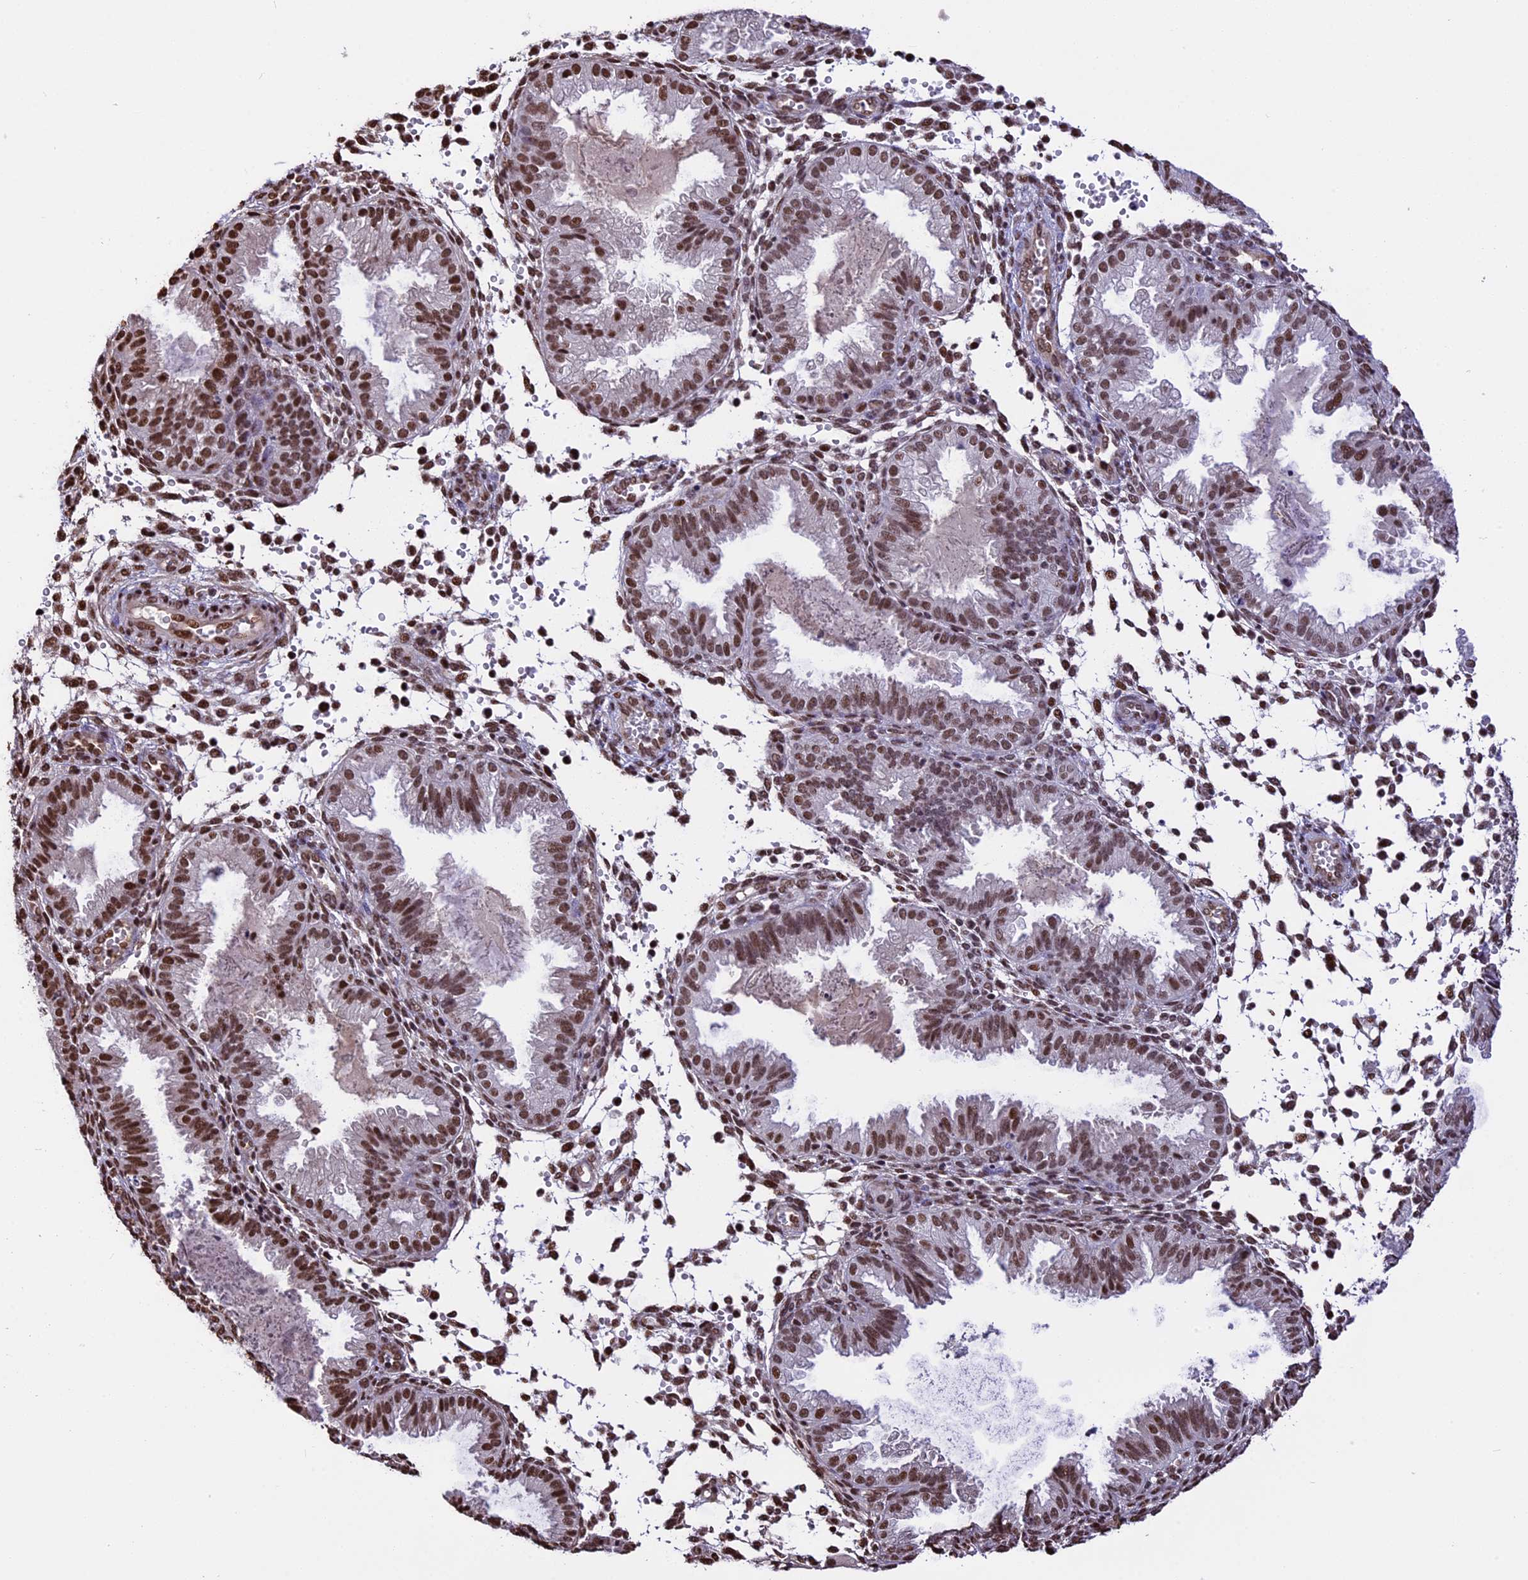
{"staining": {"intensity": "moderate", "quantity": "25%-75%", "location": "nuclear"}, "tissue": "endometrium", "cell_type": "Cells in endometrial stroma", "image_type": "normal", "snomed": [{"axis": "morphology", "description": "Normal tissue, NOS"}, {"axis": "topography", "description": "Endometrium"}], "caption": "Protein expression by immunohistochemistry displays moderate nuclear positivity in approximately 25%-75% of cells in endometrial stroma in benign endometrium. The protein is stained brown, and the nuclei are stained in blue (DAB IHC with brightfield microscopy, high magnification).", "gene": "POLR3E", "patient": {"sex": "female", "age": 33}}